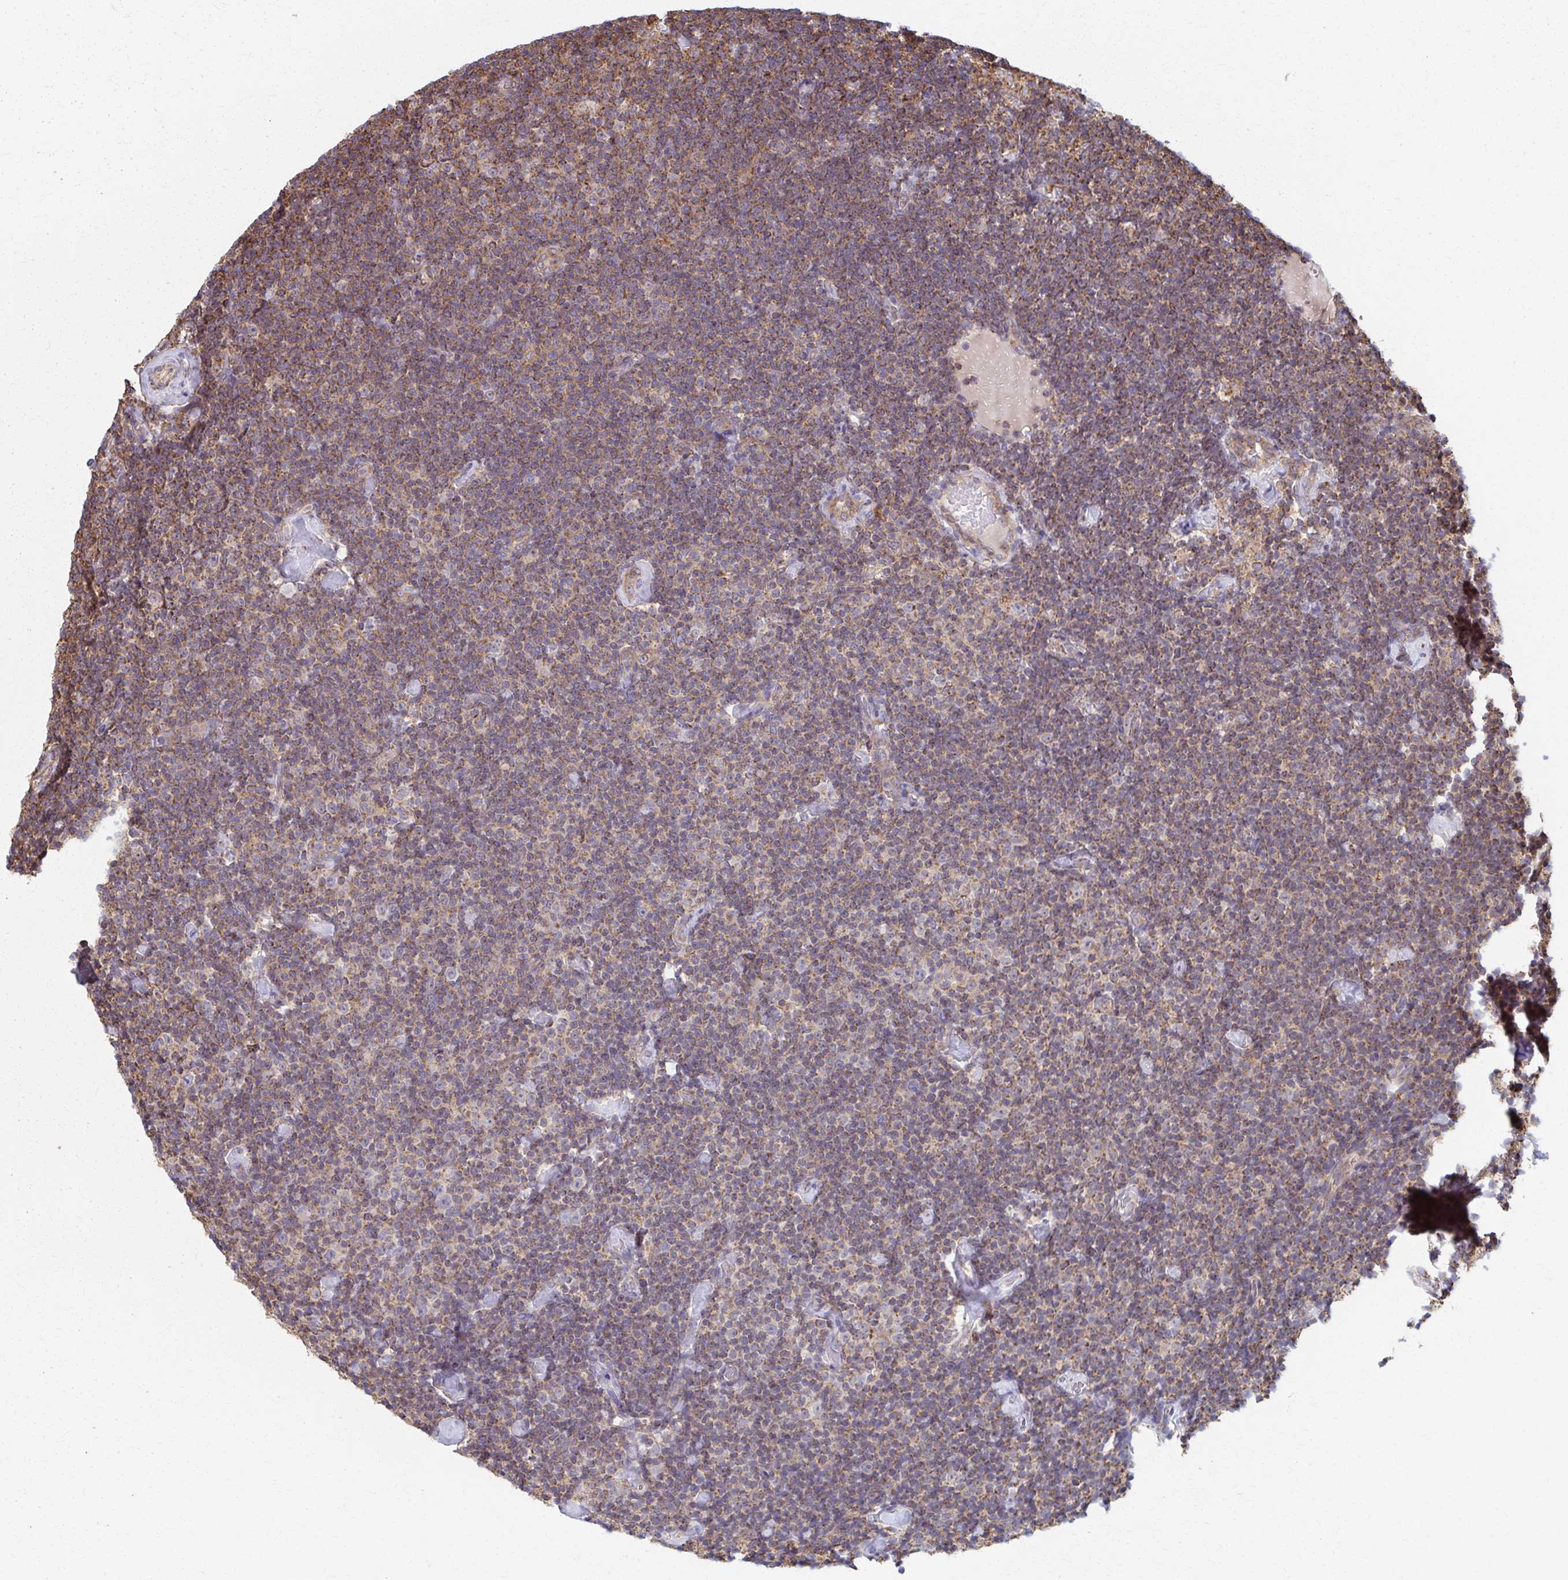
{"staining": {"intensity": "moderate", "quantity": "25%-75%", "location": "cytoplasmic/membranous"}, "tissue": "lymphoma", "cell_type": "Tumor cells", "image_type": "cancer", "snomed": [{"axis": "morphology", "description": "Malignant lymphoma, non-Hodgkin's type, Low grade"}, {"axis": "topography", "description": "Lymph node"}], "caption": "Malignant lymphoma, non-Hodgkin's type (low-grade) tissue reveals moderate cytoplasmic/membranous positivity in approximately 25%-75% of tumor cells, visualized by immunohistochemistry.", "gene": "KLHL34", "patient": {"sex": "male", "age": 81}}